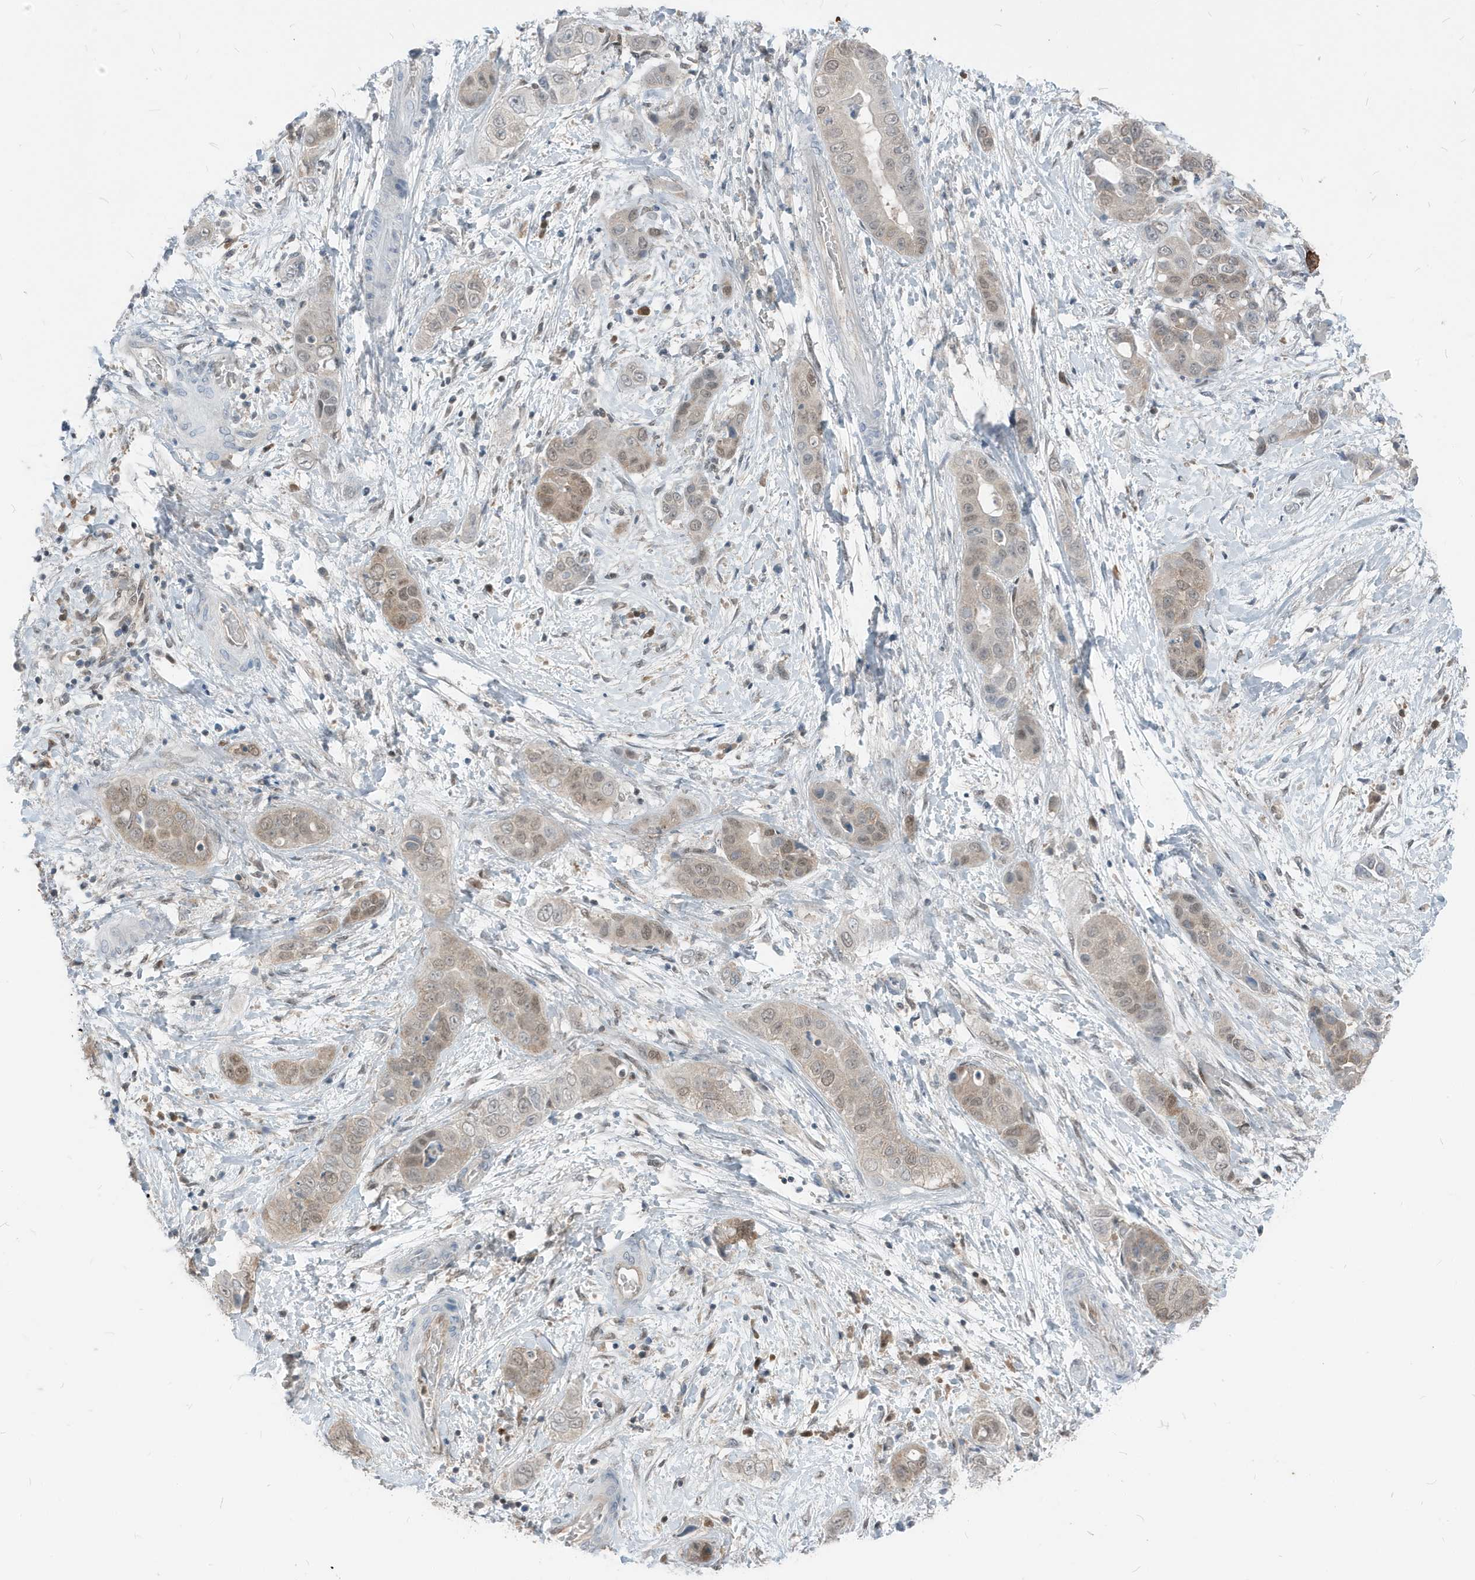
{"staining": {"intensity": "weak", "quantity": ">75%", "location": "nuclear"}, "tissue": "liver cancer", "cell_type": "Tumor cells", "image_type": "cancer", "snomed": [{"axis": "morphology", "description": "Cholangiocarcinoma"}, {"axis": "topography", "description": "Liver"}], "caption": "A high-resolution image shows IHC staining of liver cholangiocarcinoma, which displays weak nuclear staining in approximately >75% of tumor cells.", "gene": "NCOA7", "patient": {"sex": "female", "age": 52}}